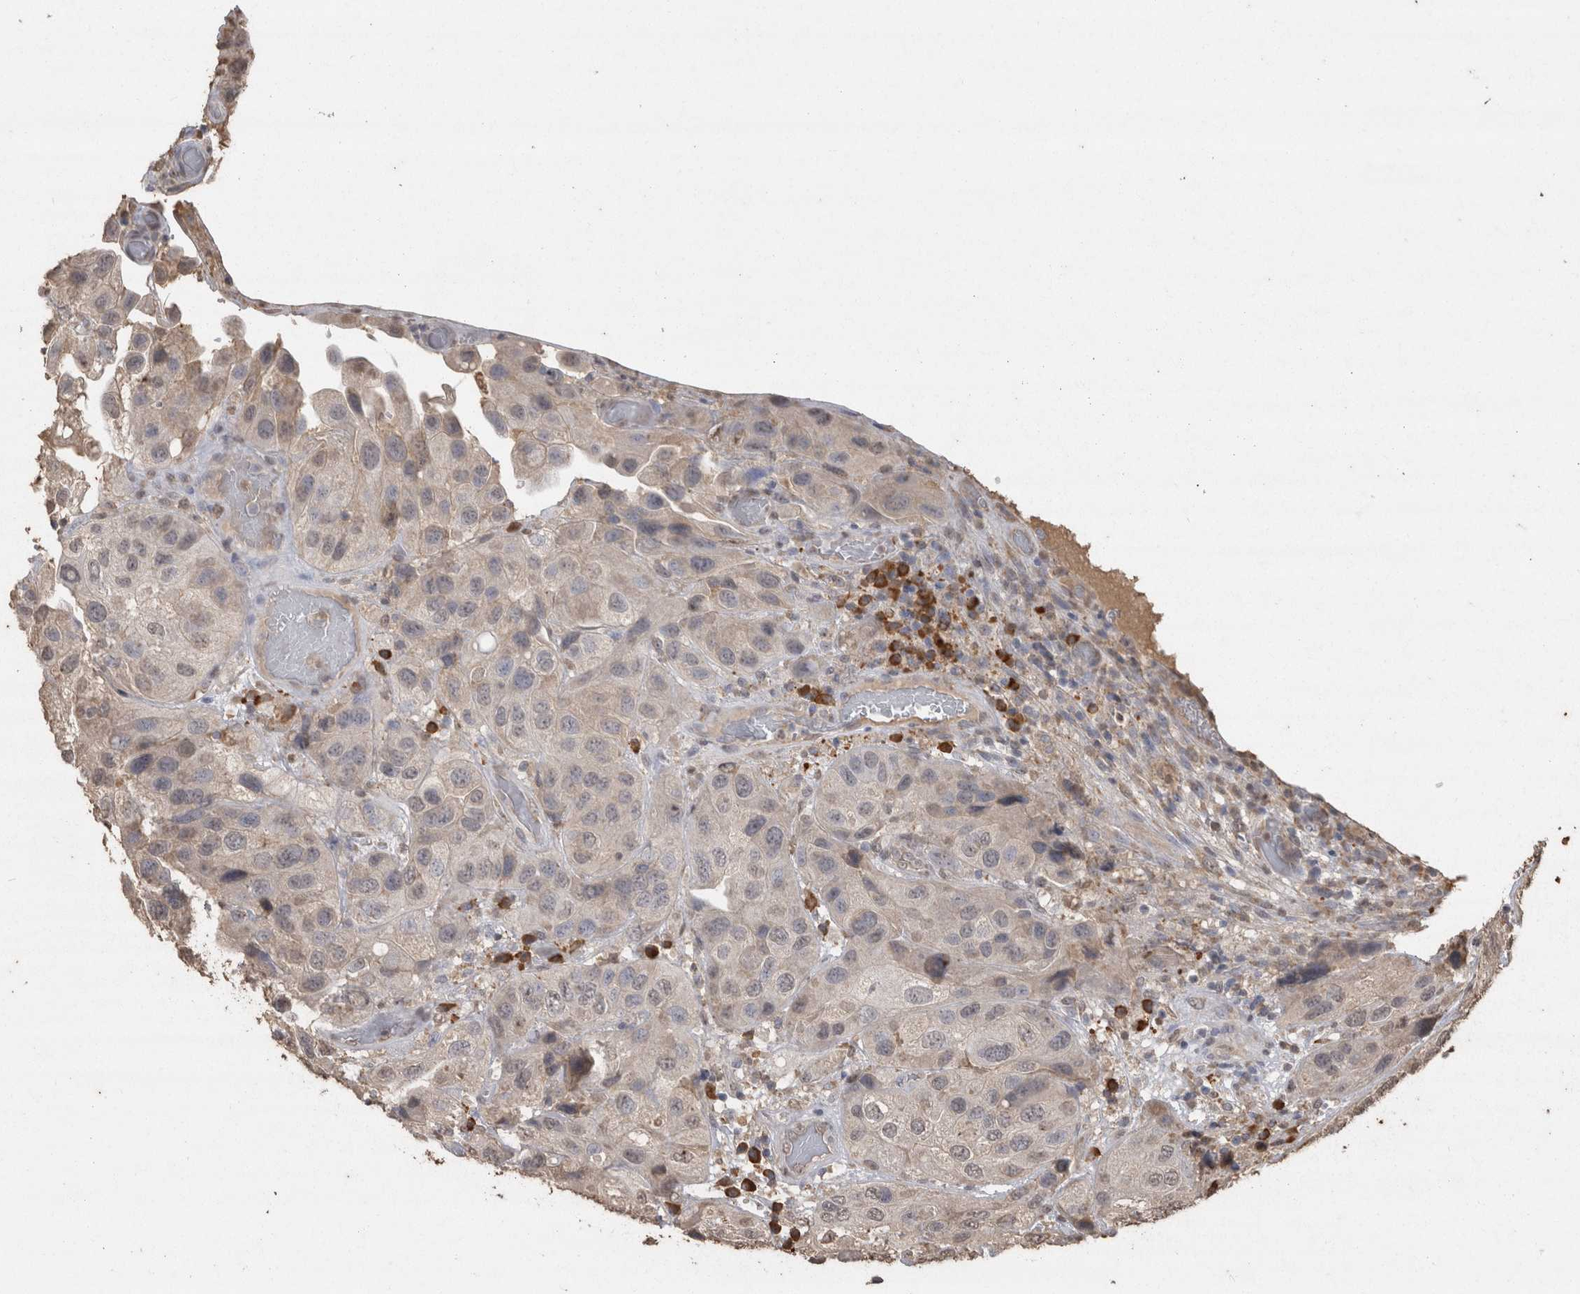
{"staining": {"intensity": "weak", "quantity": "25%-75%", "location": "nuclear"}, "tissue": "urothelial cancer", "cell_type": "Tumor cells", "image_type": "cancer", "snomed": [{"axis": "morphology", "description": "Urothelial carcinoma, High grade"}, {"axis": "topography", "description": "Urinary bladder"}], "caption": "A high-resolution image shows immunohistochemistry staining of urothelial carcinoma (high-grade), which reveals weak nuclear staining in about 25%-75% of tumor cells.", "gene": "CRELD2", "patient": {"sex": "female", "age": 64}}